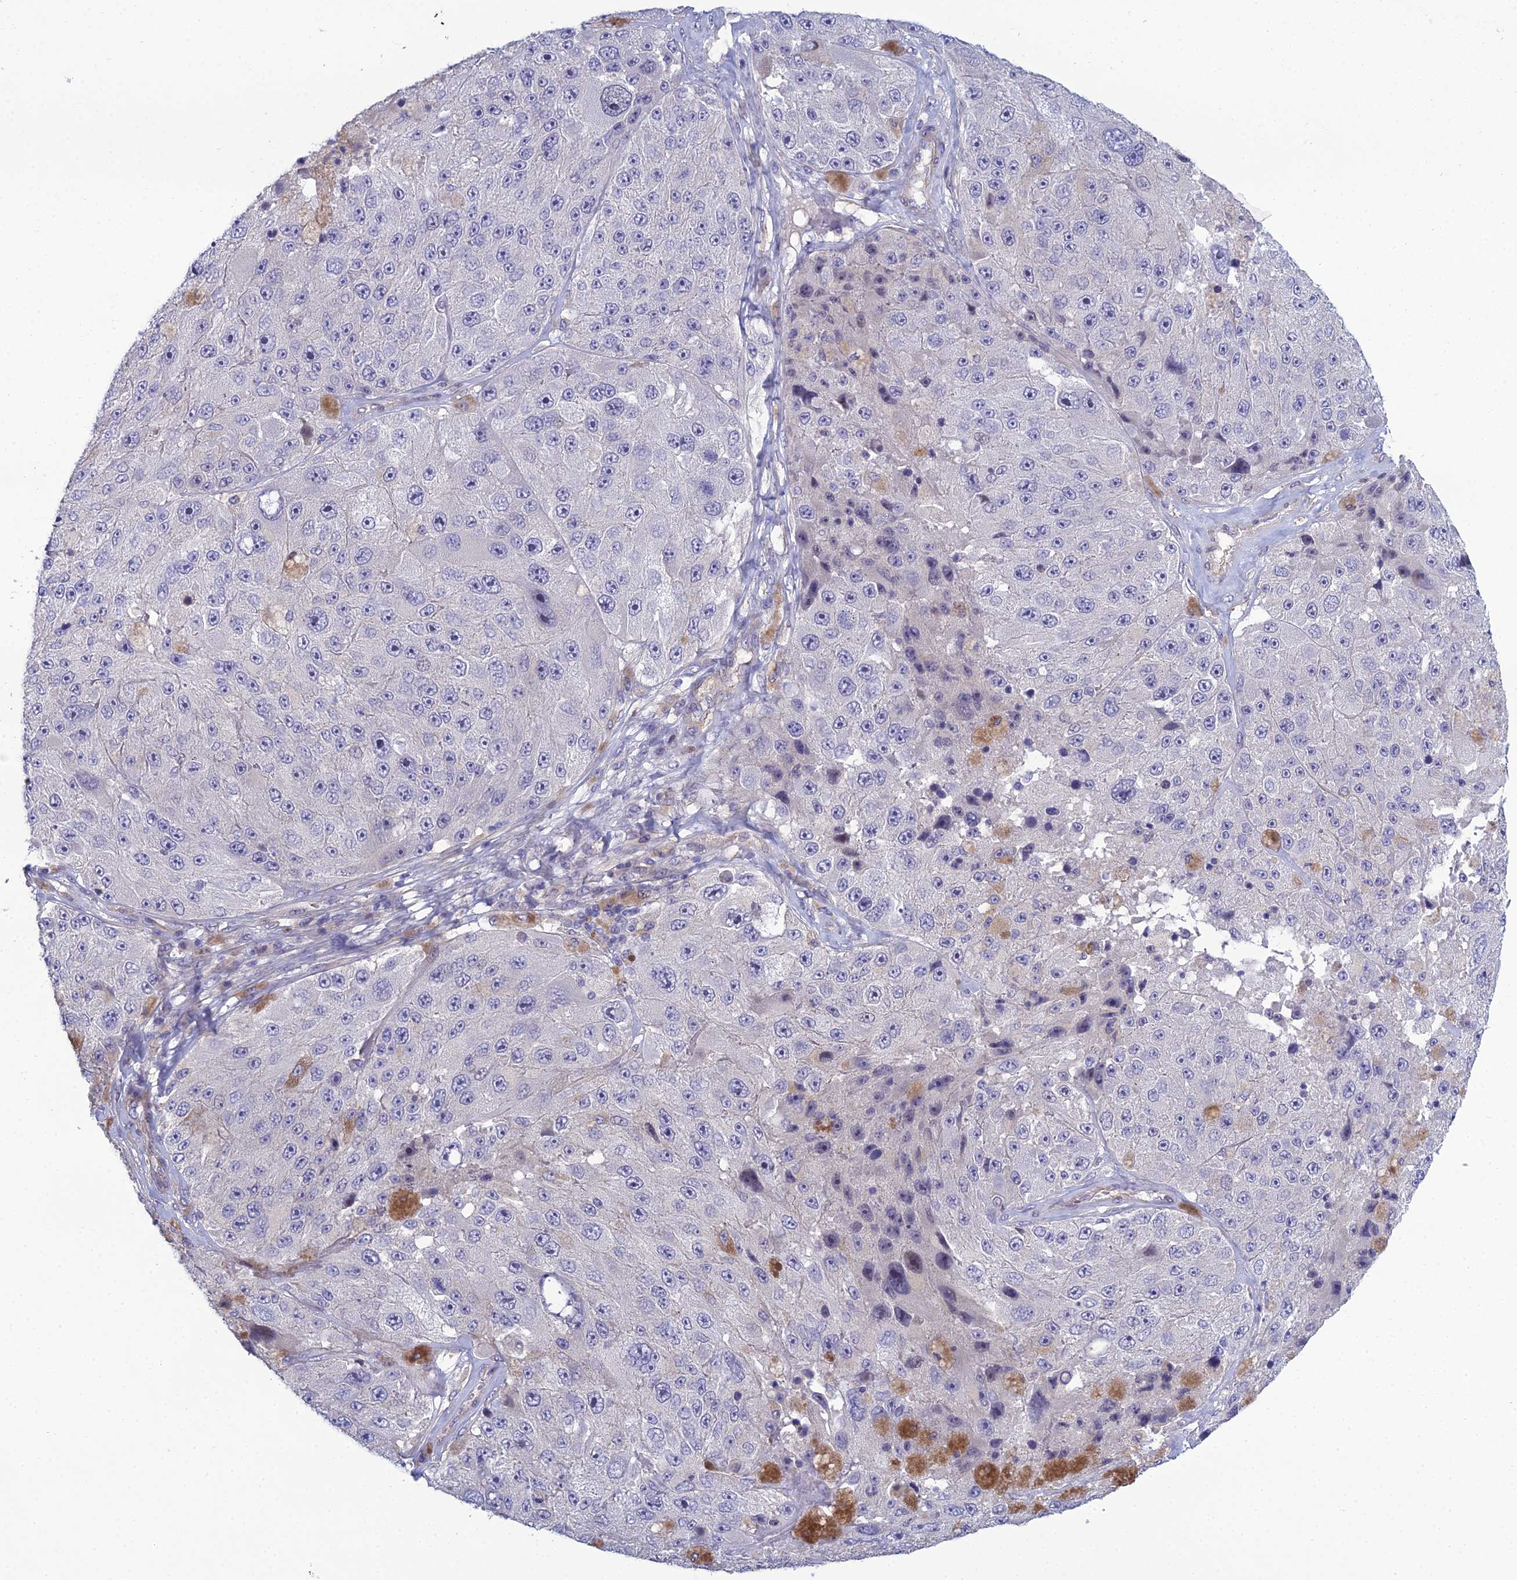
{"staining": {"intensity": "negative", "quantity": "none", "location": "none"}, "tissue": "melanoma", "cell_type": "Tumor cells", "image_type": "cancer", "snomed": [{"axis": "morphology", "description": "Malignant melanoma, Metastatic site"}, {"axis": "topography", "description": "Lymph node"}], "caption": "High magnification brightfield microscopy of melanoma stained with DAB (3,3'-diaminobenzidine) (brown) and counterstained with hematoxylin (blue): tumor cells show no significant expression.", "gene": "LZTS2", "patient": {"sex": "male", "age": 62}}